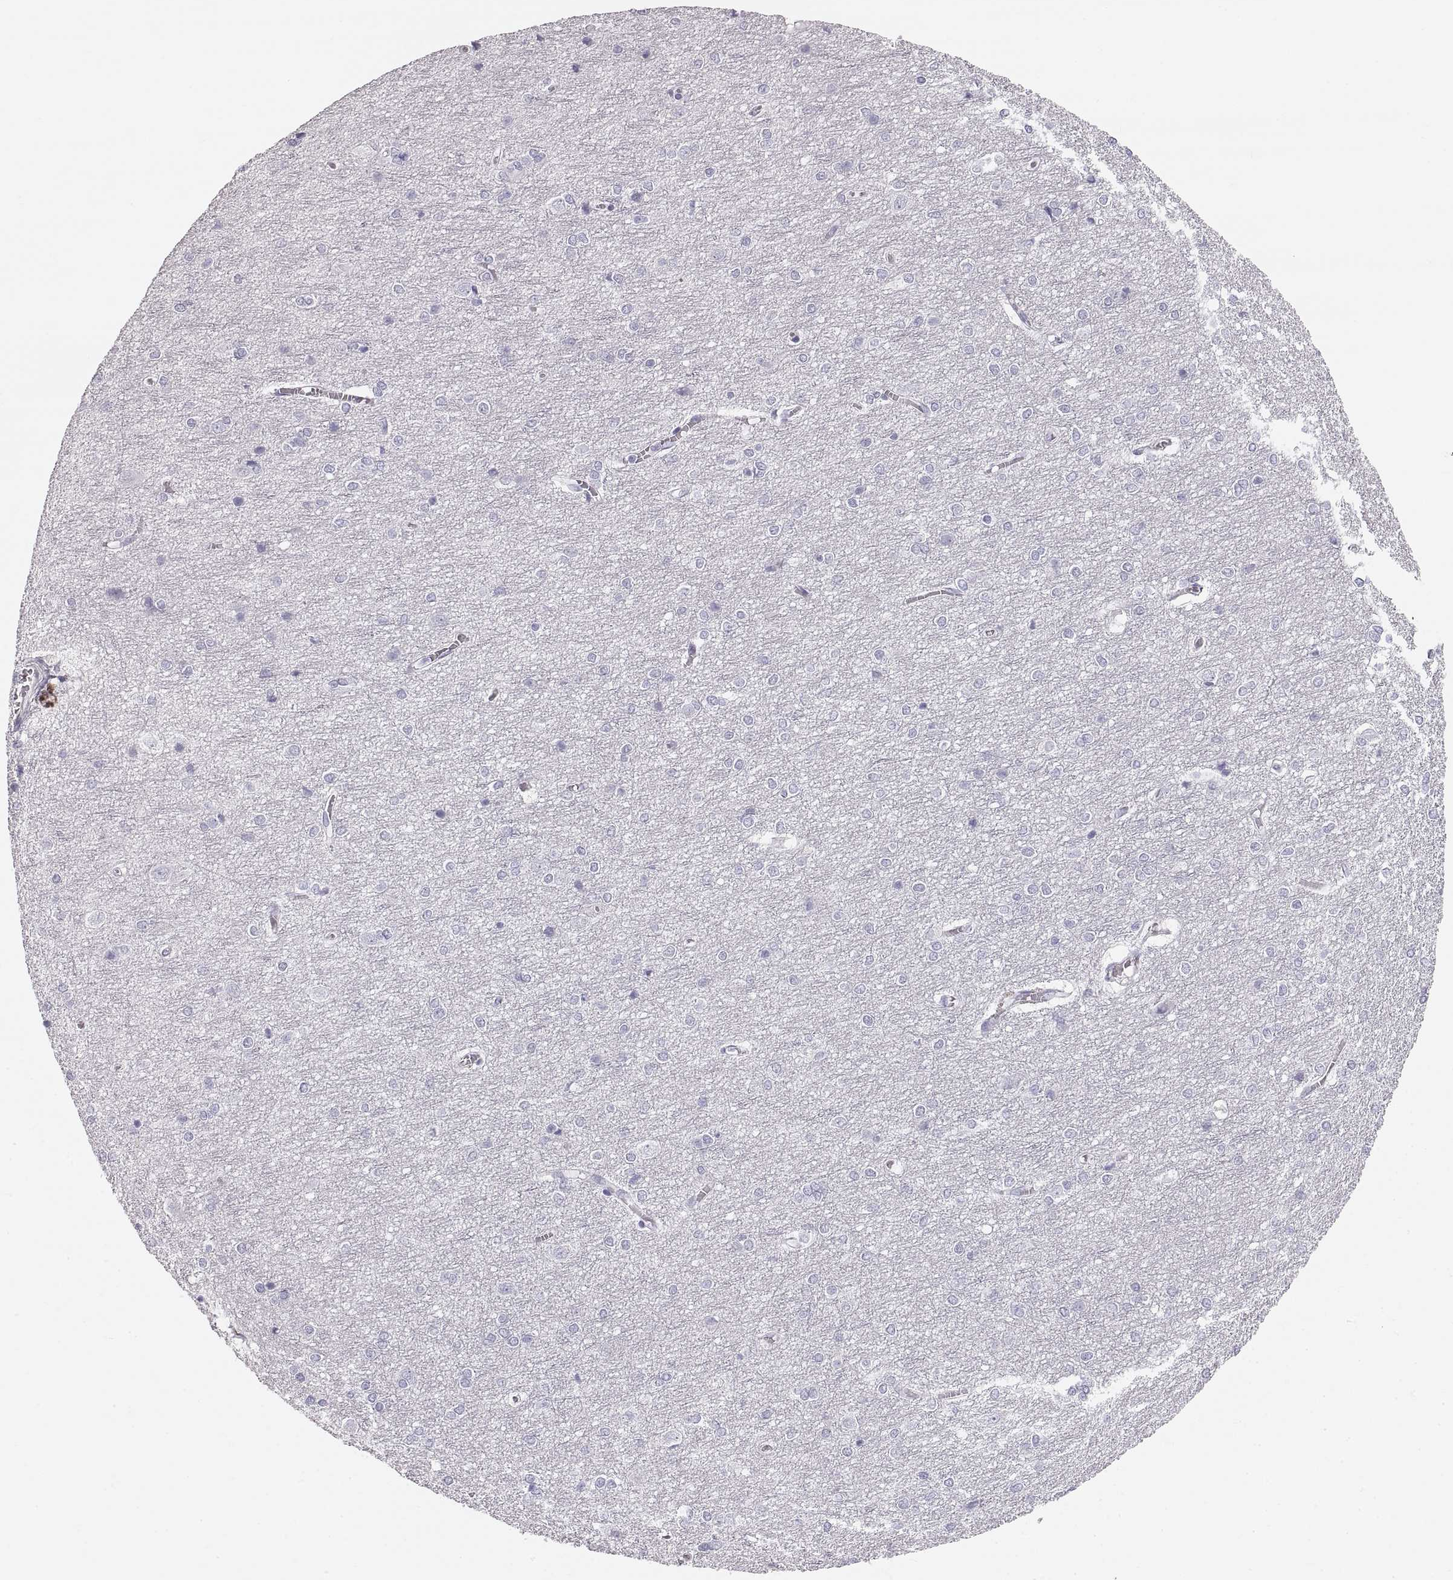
{"staining": {"intensity": "negative", "quantity": "none", "location": "none"}, "tissue": "cerebral cortex", "cell_type": "Endothelial cells", "image_type": "normal", "snomed": [{"axis": "morphology", "description": "Normal tissue, NOS"}, {"axis": "topography", "description": "Cerebral cortex"}], "caption": "Histopathology image shows no significant protein expression in endothelial cells of benign cerebral cortex. (DAB immunohistochemistry visualized using brightfield microscopy, high magnification).", "gene": "CRYAA", "patient": {"sex": "male", "age": 37}}